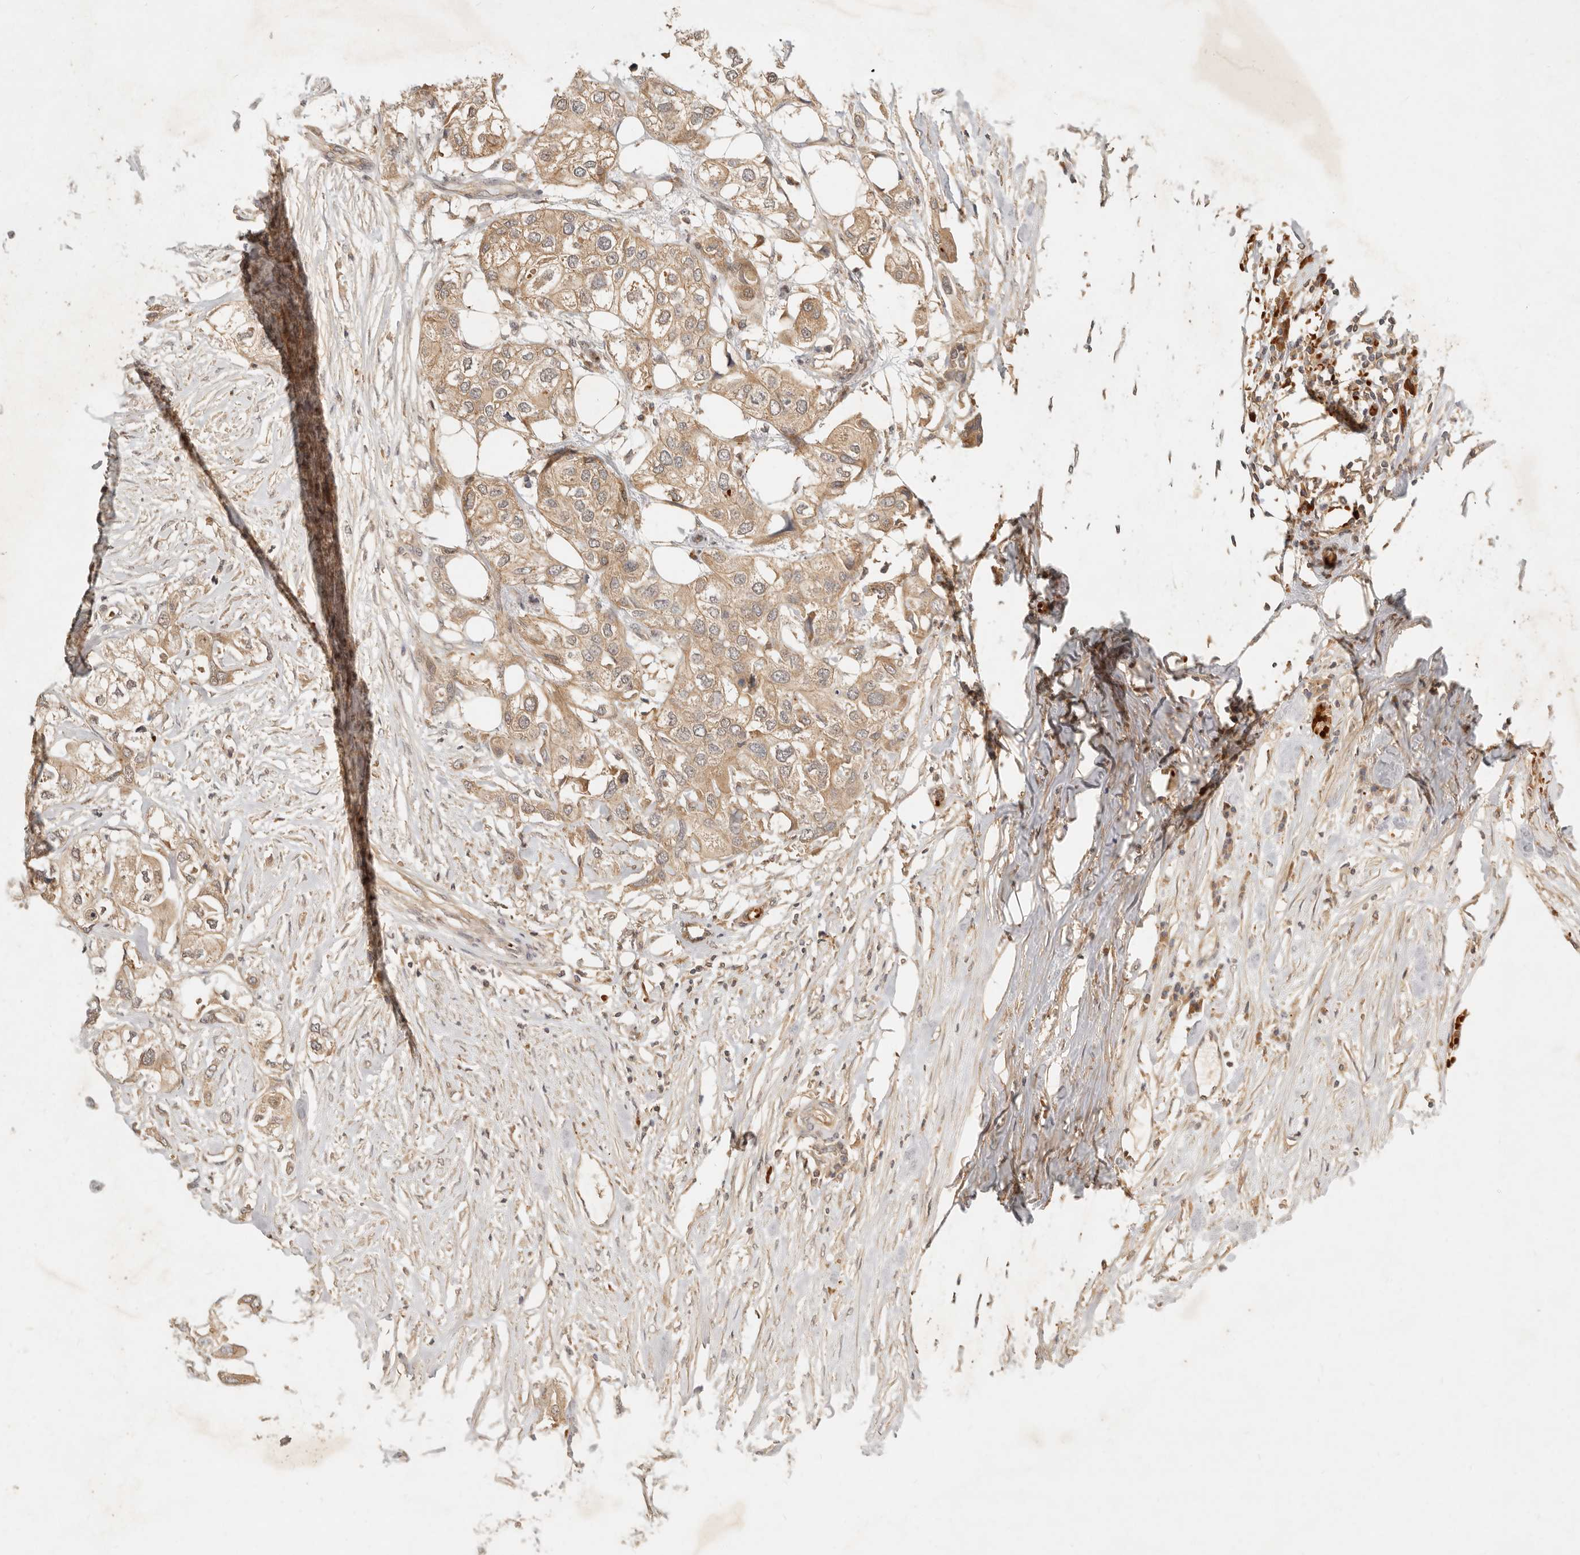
{"staining": {"intensity": "moderate", "quantity": ">75%", "location": "cytoplasmic/membranous"}, "tissue": "urothelial cancer", "cell_type": "Tumor cells", "image_type": "cancer", "snomed": [{"axis": "morphology", "description": "Urothelial carcinoma, High grade"}, {"axis": "topography", "description": "Urinary bladder"}], "caption": "Urothelial carcinoma (high-grade) stained for a protein (brown) reveals moderate cytoplasmic/membranous positive positivity in about >75% of tumor cells.", "gene": "FREM2", "patient": {"sex": "male", "age": 64}}